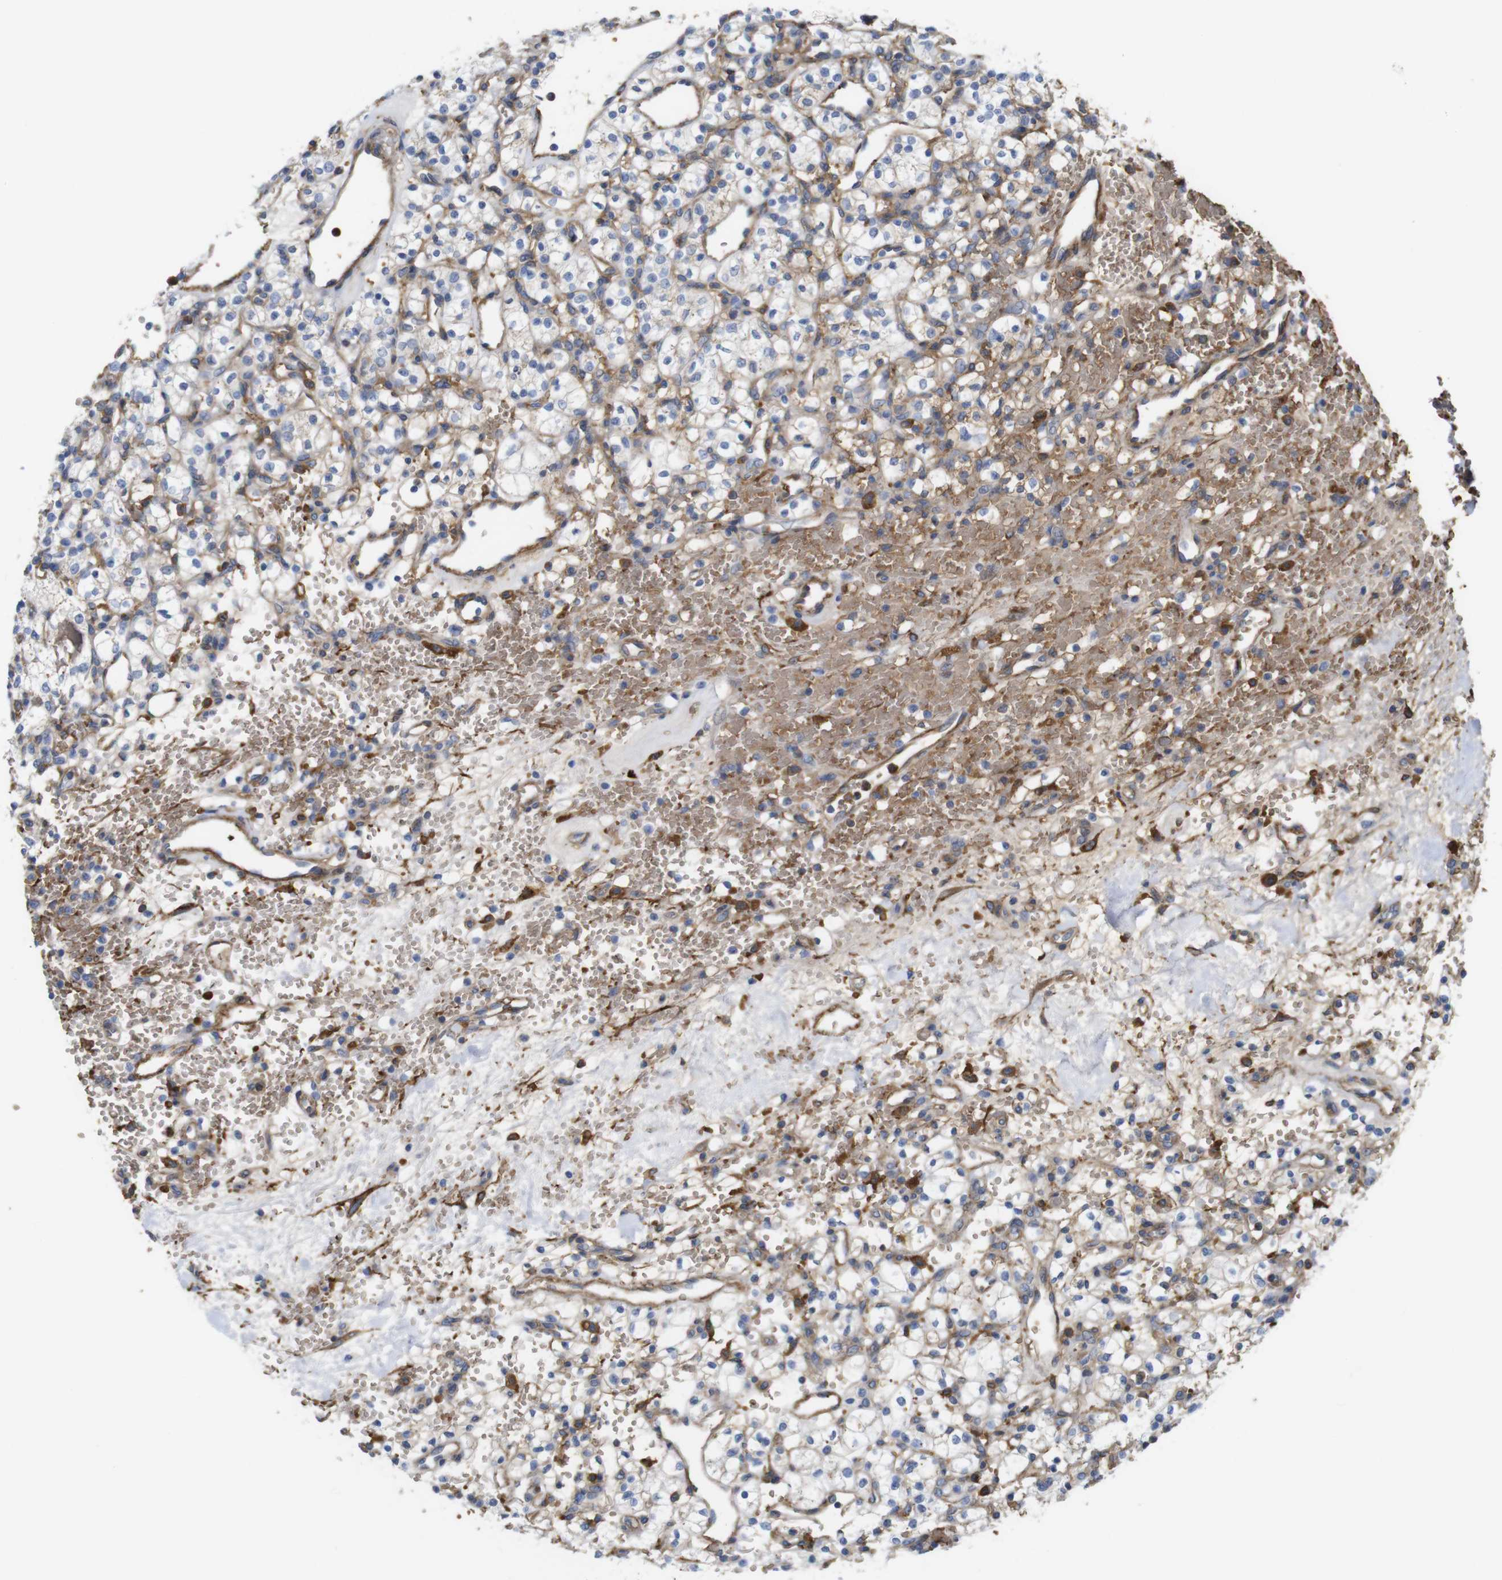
{"staining": {"intensity": "negative", "quantity": "none", "location": "none"}, "tissue": "renal cancer", "cell_type": "Tumor cells", "image_type": "cancer", "snomed": [{"axis": "morphology", "description": "Adenocarcinoma, NOS"}, {"axis": "topography", "description": "Kidney"}], "caption": "Renal adenocarcinoma was stained to show a protein in brown. There is no significant positivity in tumor cells.", "gene": "CYBRD1", "patient": {"sex": "female", "age": 60}}